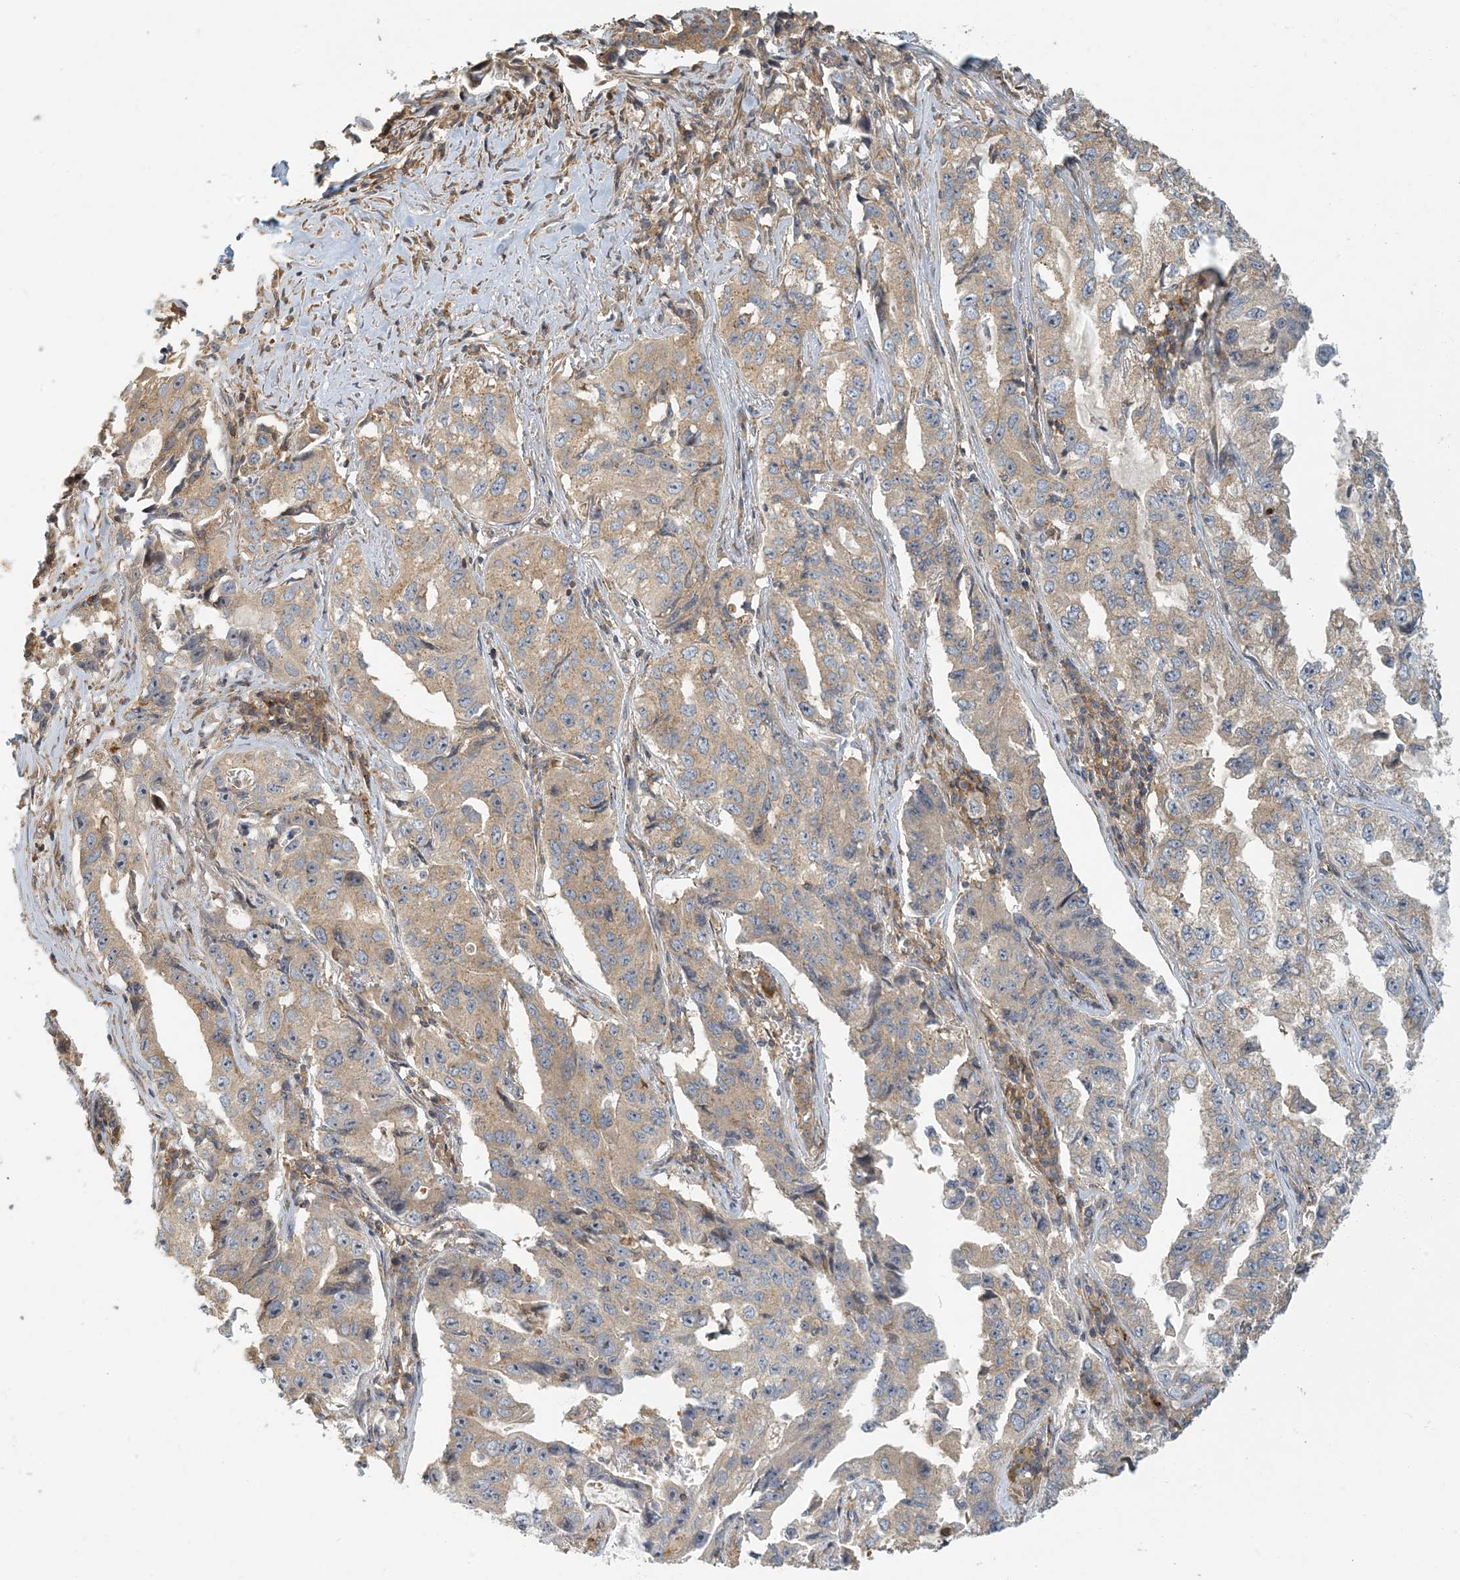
{"staining": {"intensity": "weak", "quantity": ">75%", "location": "cytoplasmic/membranous"}, "tissue": "lung cancer", "cell_type": "Tumor cells", "image_type": "cancer", "snomed": [{"axis": "morphology", "description": "Adenocarcinoma, NOS"}, {"axis": "topography", "description": "Lung"}], "caption": "A low amount of weak cytoplasmic/membranous expression is present in about >75% of tumor cells in adenocarcinoma (lung) tissue.", "gene": "COLEC11", "patient": {"sex": "female", "age": 51}}